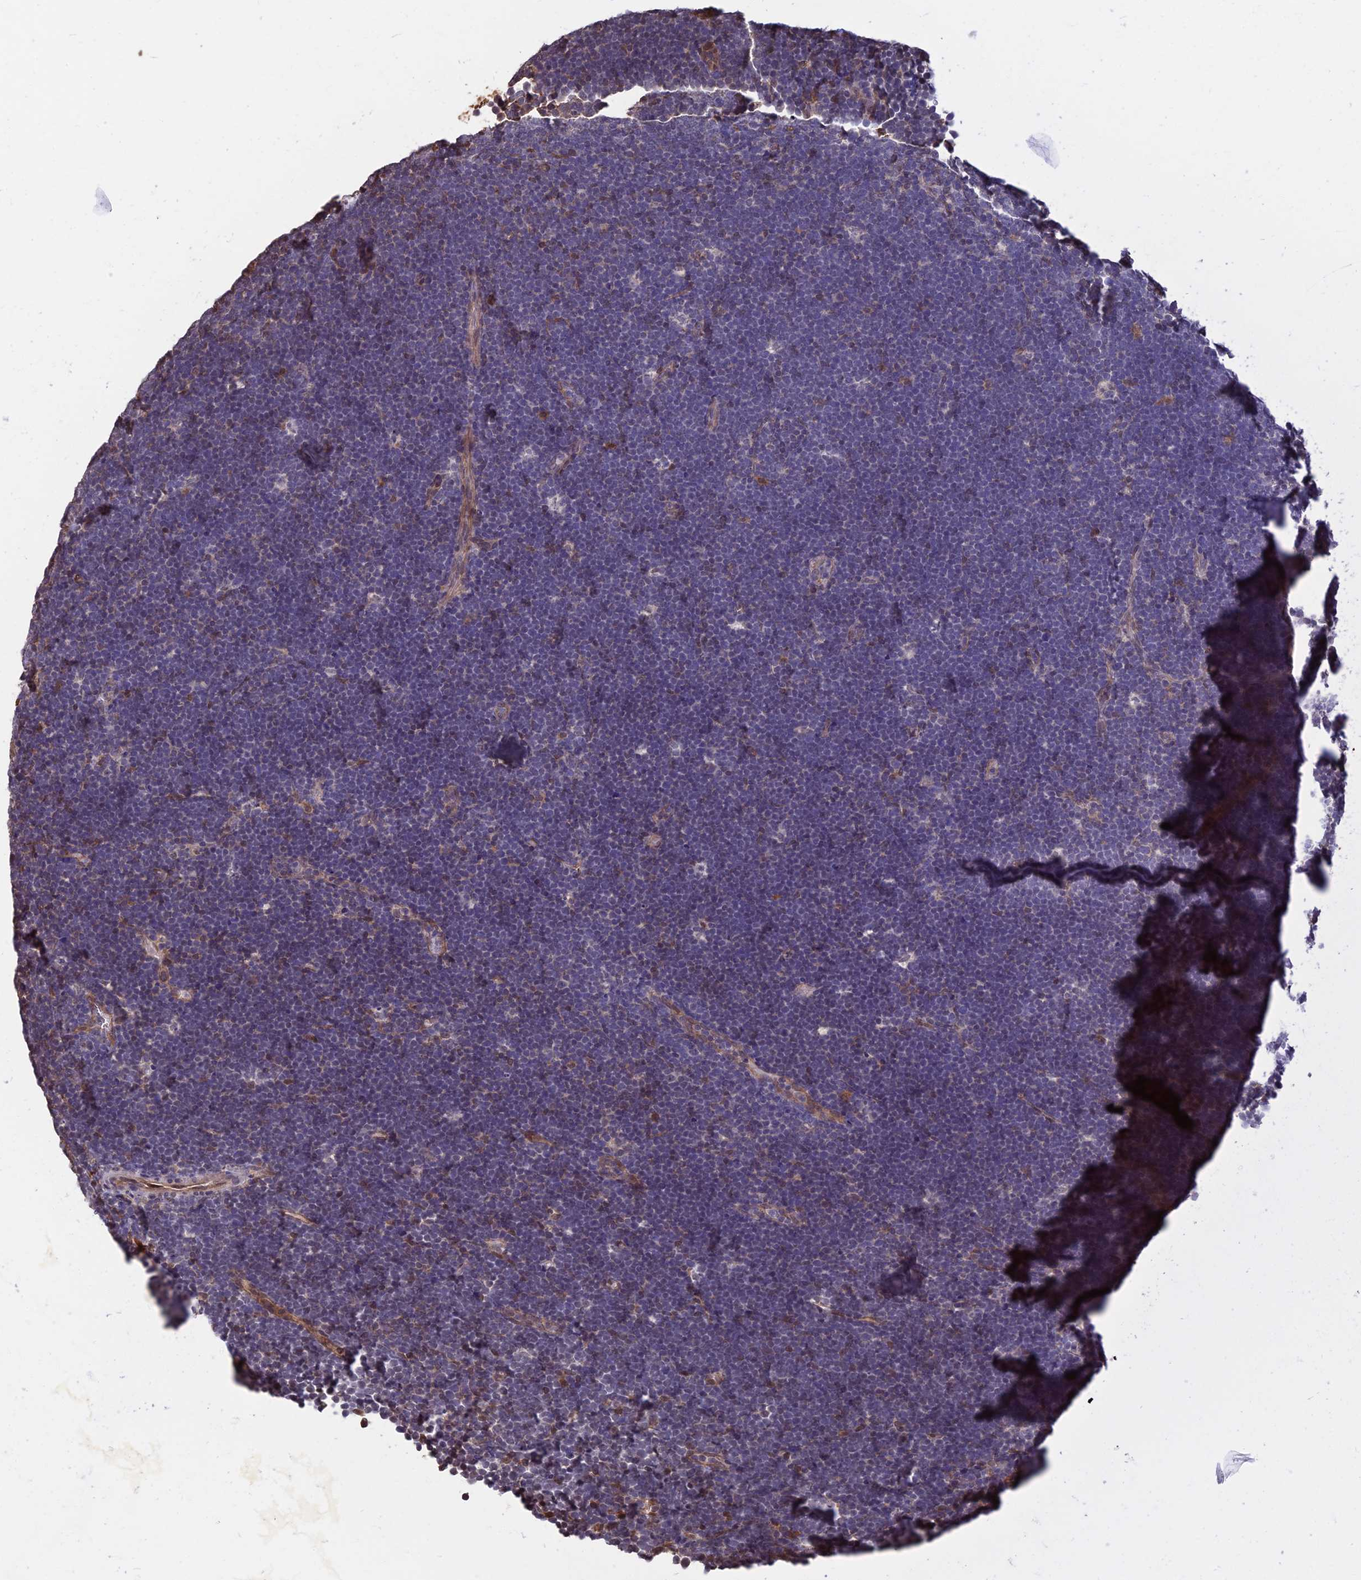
{"staining": {"intensity": "negative", "quantity": "none", "location": "none"}, "tissue": "lymphoma", "cell_type": "Tumor cells", "image_type": "cancer", "snomed": [{"axis": "morphology", "description": "Malignant lymphoma, non-Hodgkin's type, High grade"}, {"axis": "topography", "description": "Lymph node"}], "caption": "Lymphoma stained for a protein using immunohistochemistry (IHC) shows no staining tumor cells.", "gene": "LRRN3", "patient": {"sex": "male", "age": 13}}